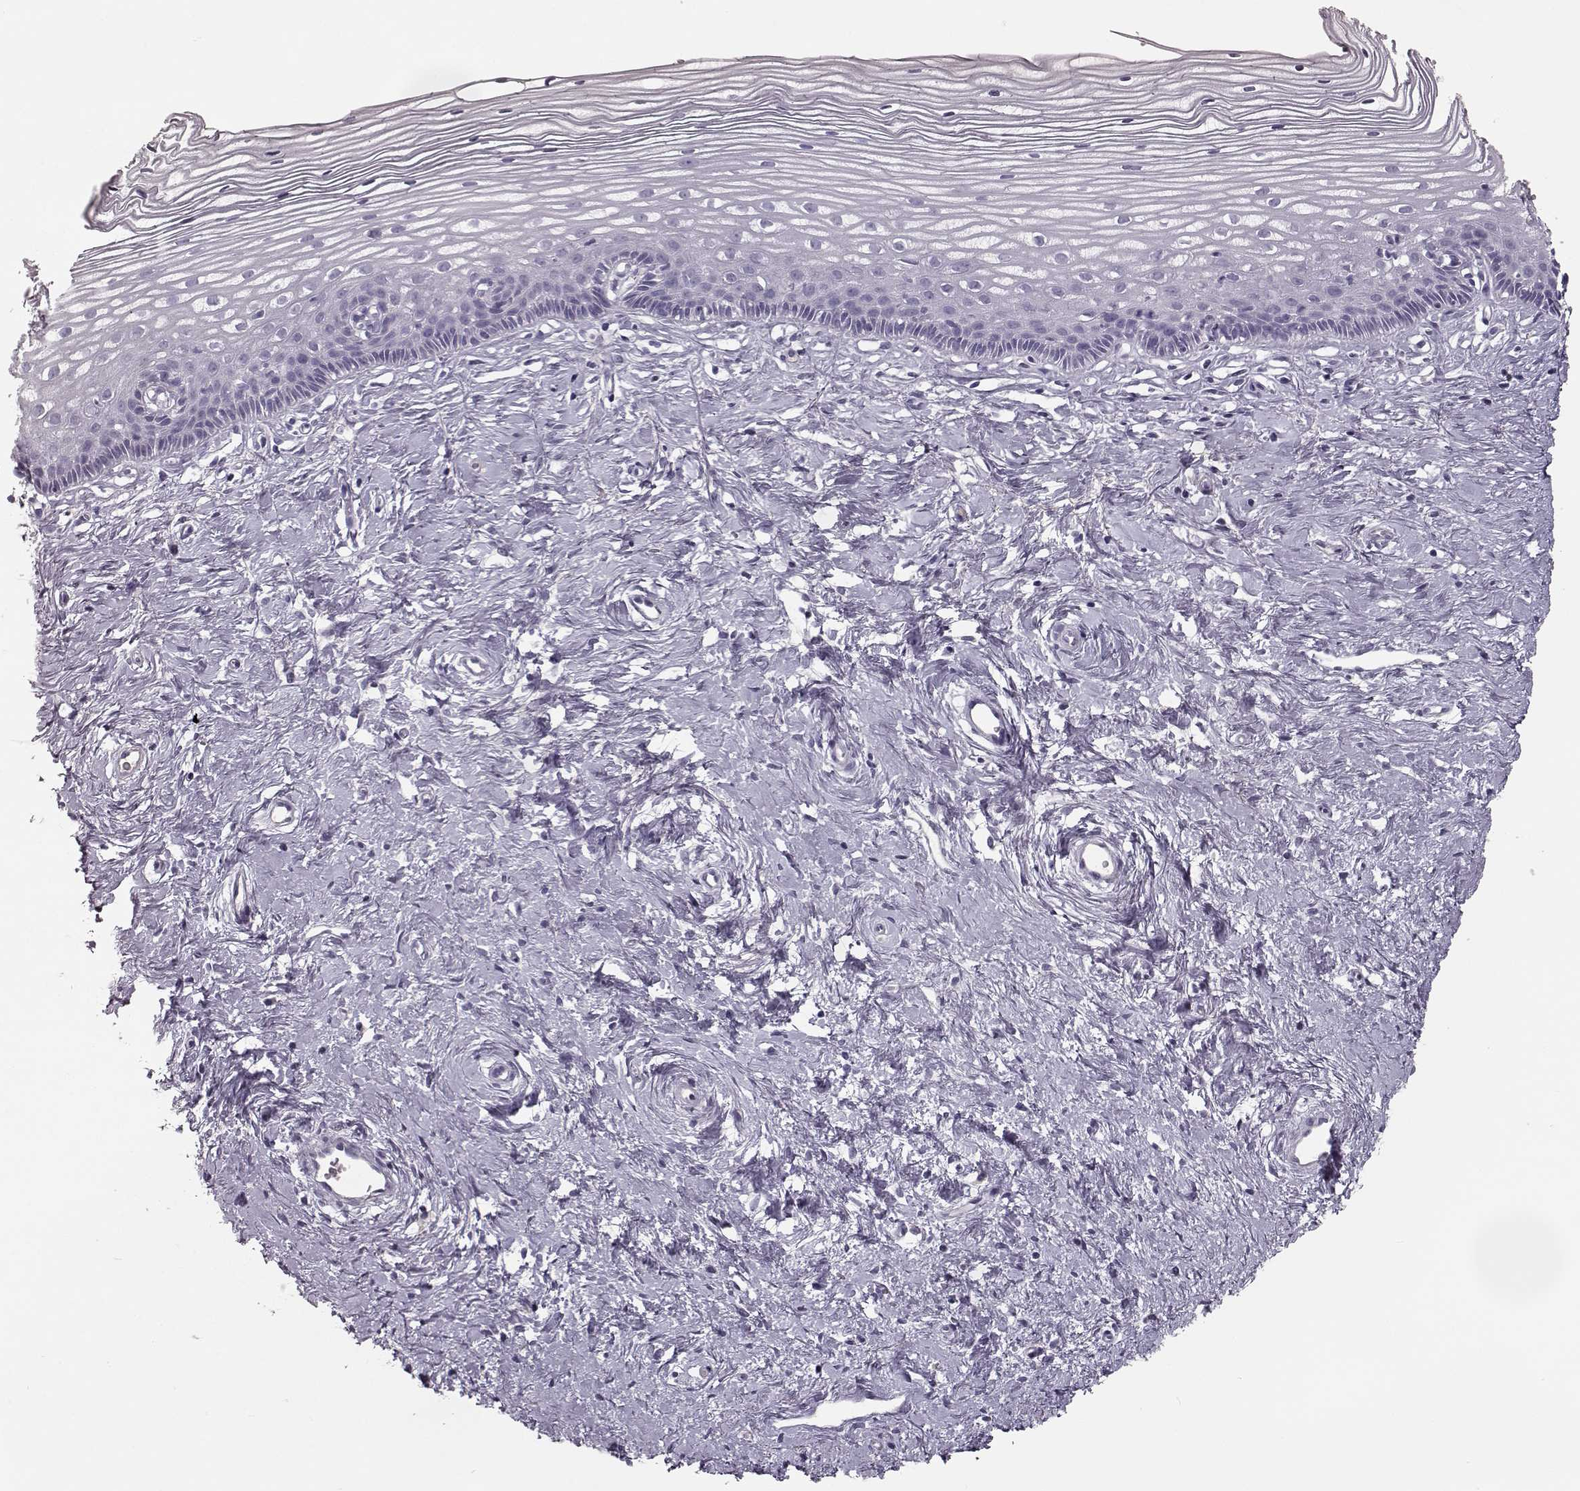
{"staining": {"intensity": "negative", "quantity": "none", "location": "none"}, "tissue": "cervix", "cell_type": "Glandular cells", "image_type": "normal", "snomed": [{"axis": "morphology", "description": "Normal tissue, NOS"}, {"axis": "topography", "description": "Cervix"}], "caption": "This is a micrograph of IHC staining of benign cervix, which shows no staining in glandular cells. (Brightfield microscopy of DAB immunohistochemistry at high magnification).", "gene": "CCL19", "patient": {"sex": "female", "age": 40}}